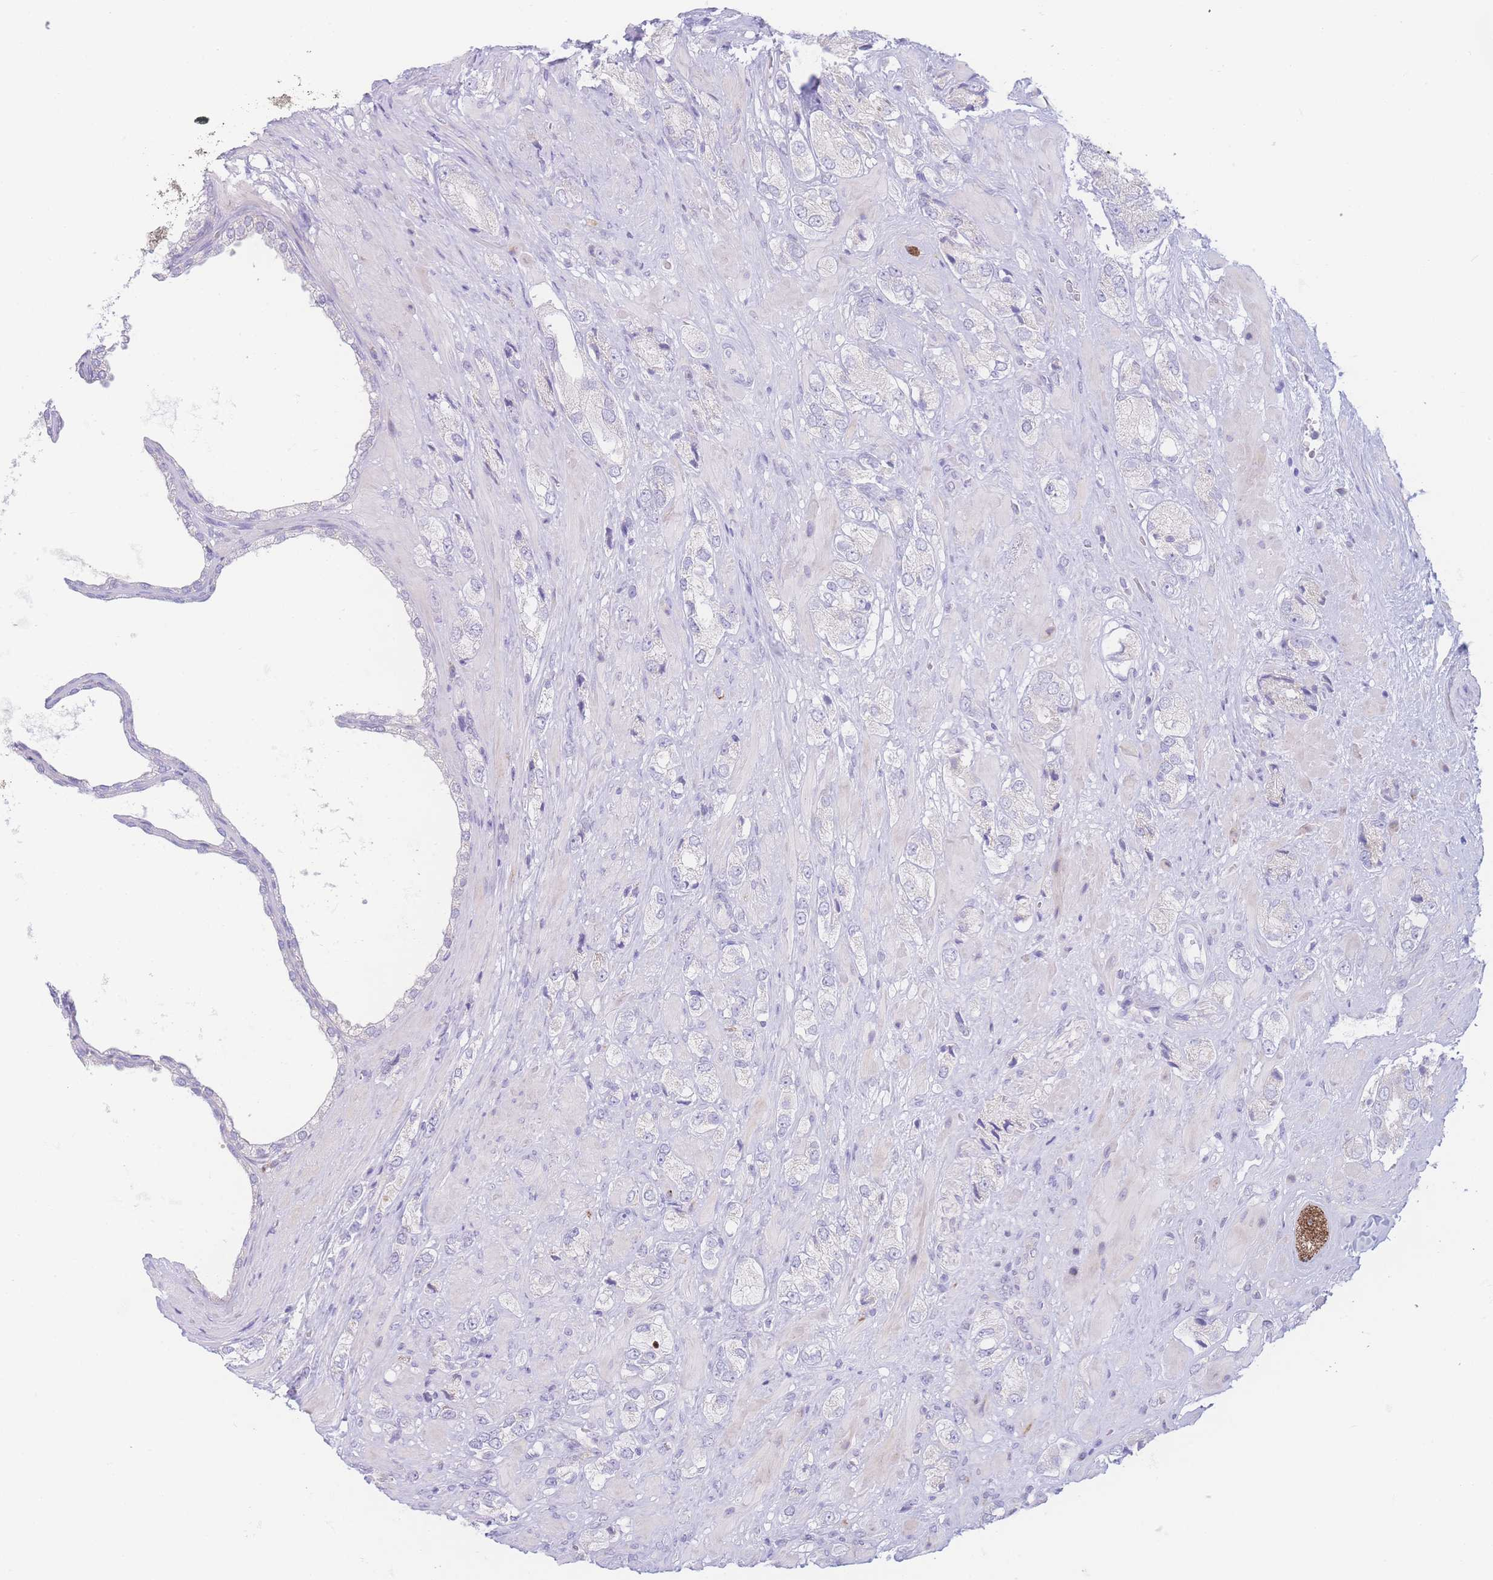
{"staining": {"intensity": "negative", "quantity": "none", "location": "none"}, "tissue": "prostate cancer", "cell_type": "Tumor cells", "image_type": "cancer", "snomed": [{"axis": "morphology", "description": "Adenocarcinoma, High grade"}, {"axis": "topography", "description": "Prostate and seminal vesicle, NOS"}], "caption": "Human prostate adenocarcinoma (high-grade) stained for a protein using immunohistochemistry (IHC) reveals no expression in tumor cells.", "gene": "NBEAL1", "patient": {"sex": "male", "age": 64}}